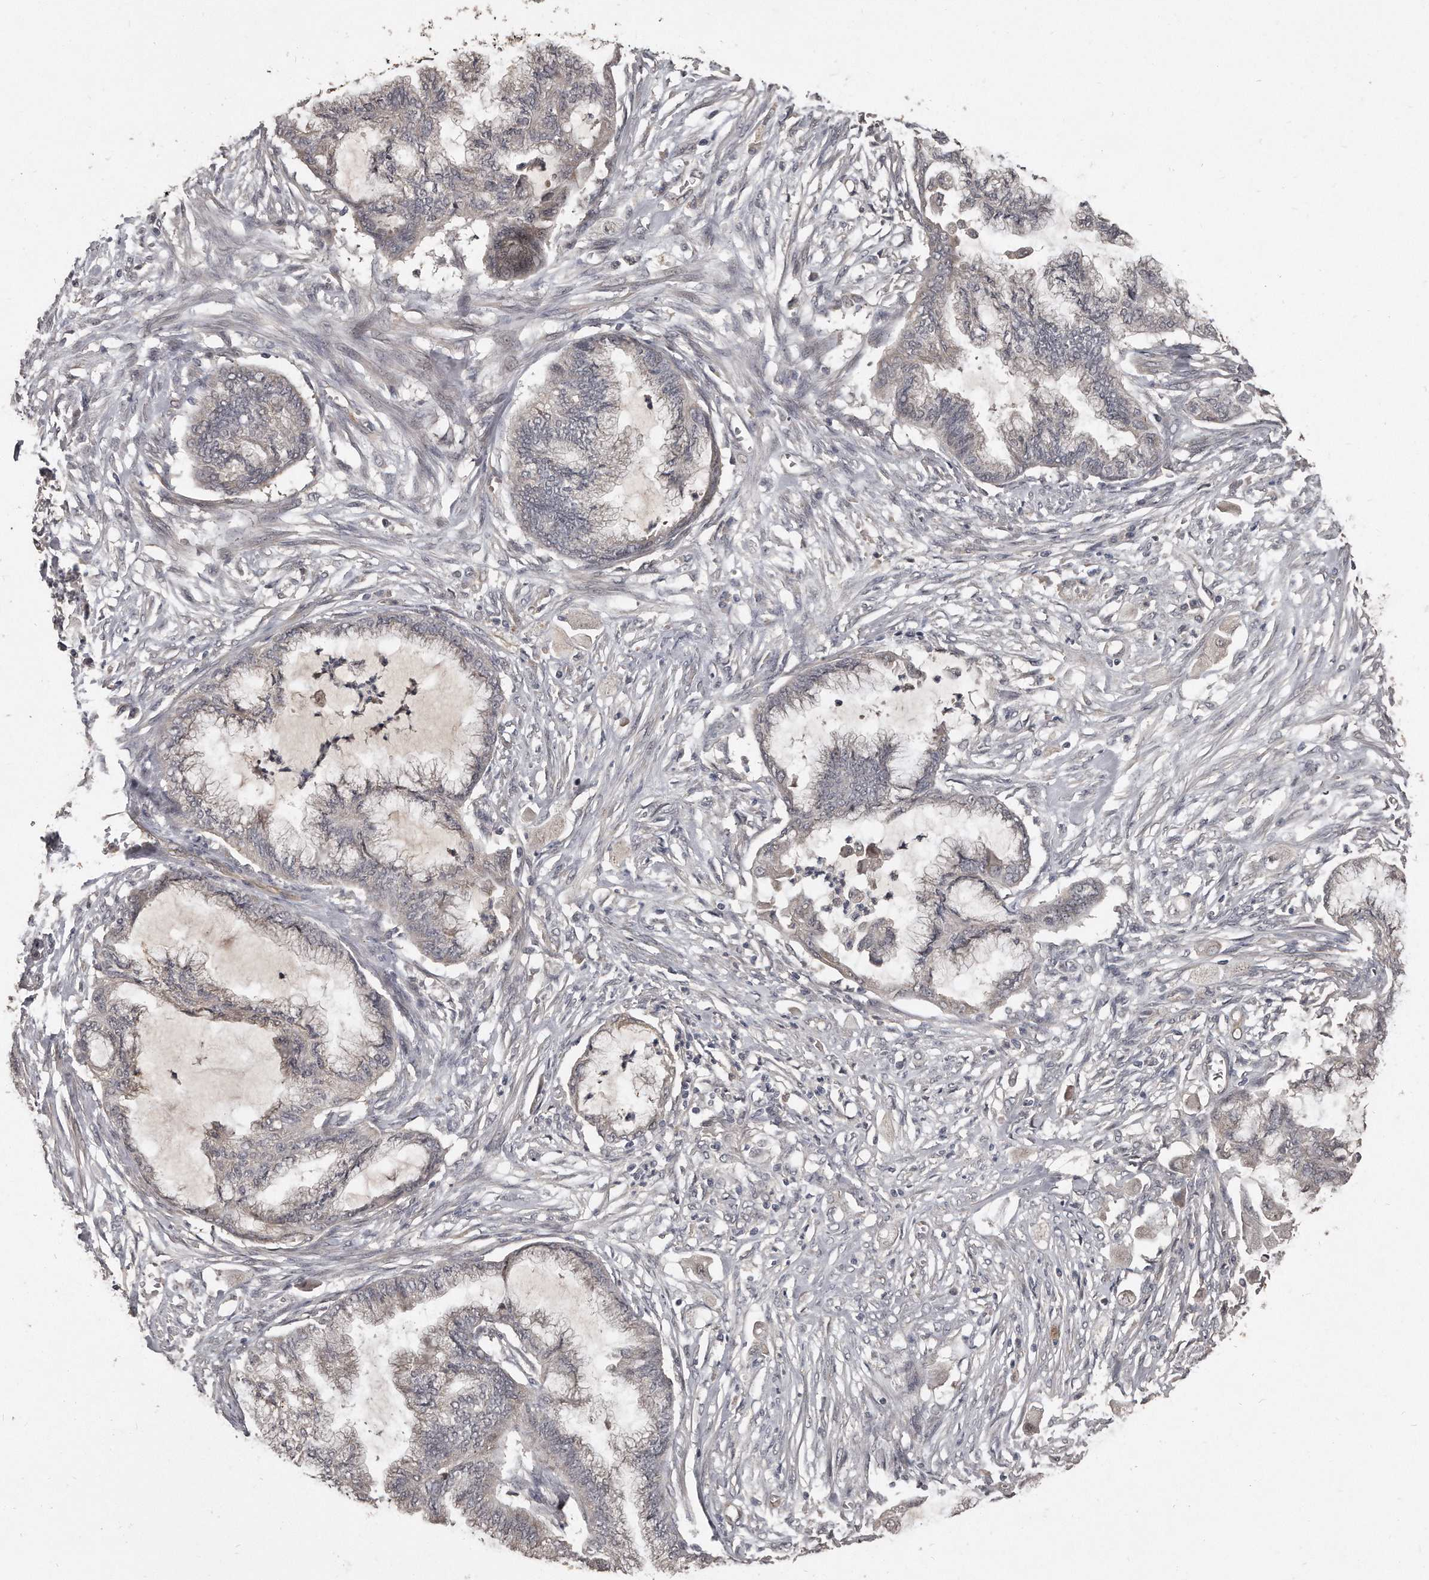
{"staining": {"intensity": "negative", "quantity": "none", "location": "none"}, "tissue": "endometrial cancer", "cell_type": "Tumor cells", "image_type": "cancer", "snomed": [{"axis": "morphology", "description": "Adenocarcinoma, NOS"}, {"axis": "topography", "description": "Endometrium"}], "caption": "An immunohistochemistry (IHC) micrograph of endometrial cancer is shown. There is no staining in tumor cells of endometrial cancer.", "gene": "GRB10", "patient": {"sex": "female", "age": 86}}